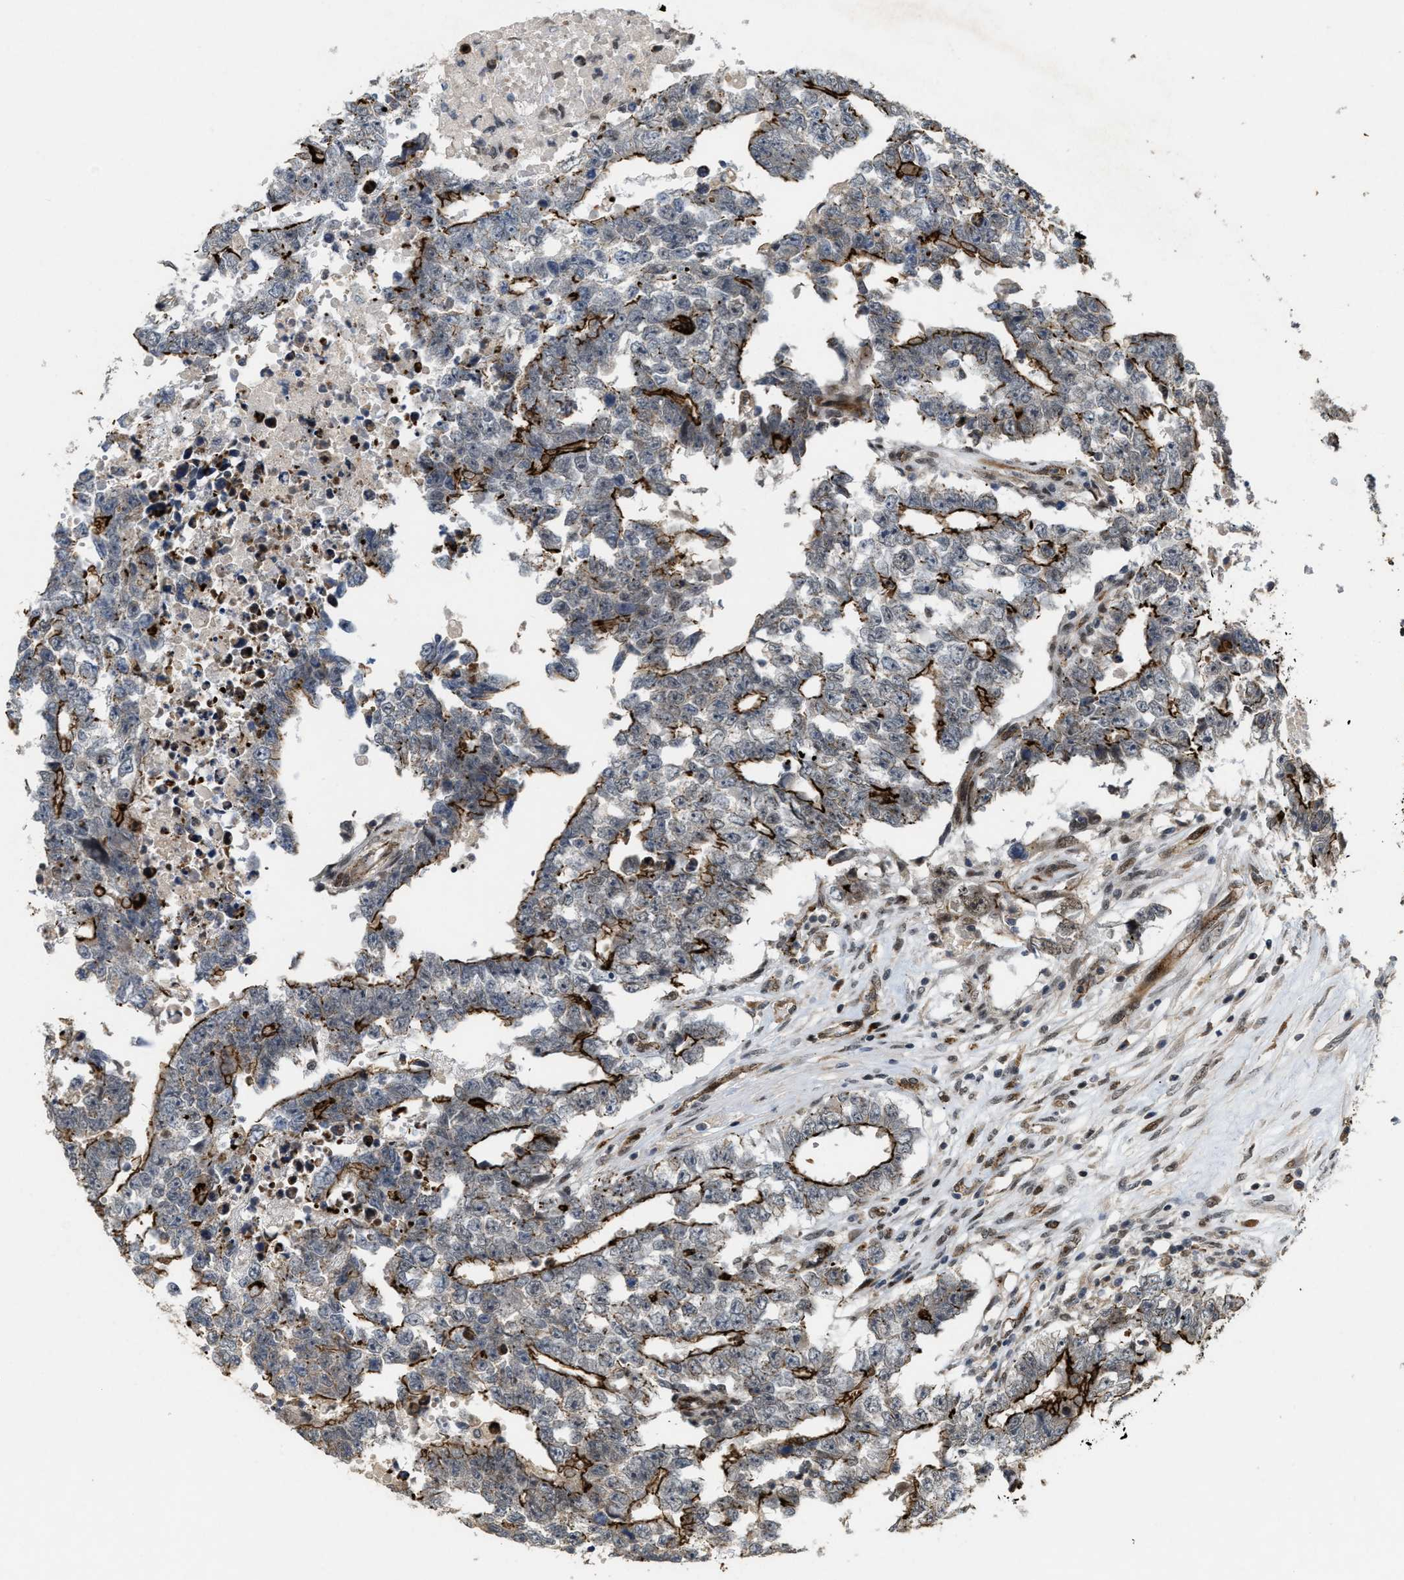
{"staining": {"intensity": "moderate", "quantity": "25%-75%", "location": "cytoplasmic/membranous"}, "tissue": "testis cancer", "cell_type": "Tumor cells", "image_type": "cancer", "snomed": [{"axis": "morphology", "description": "Carcinoma, Embryonal, NOS"}, {"axis": "topography", "description": "Testis"}], "caption": "Testis cancer (embryonal carcinoma) was stained to show a protein in brown. There is medium levels of moderate cytoplasmic/membranous expression in approximately 25%-75% of tumor cells.", "gene": "DPF2", "patient": {"sex": "male", "age": 25}}